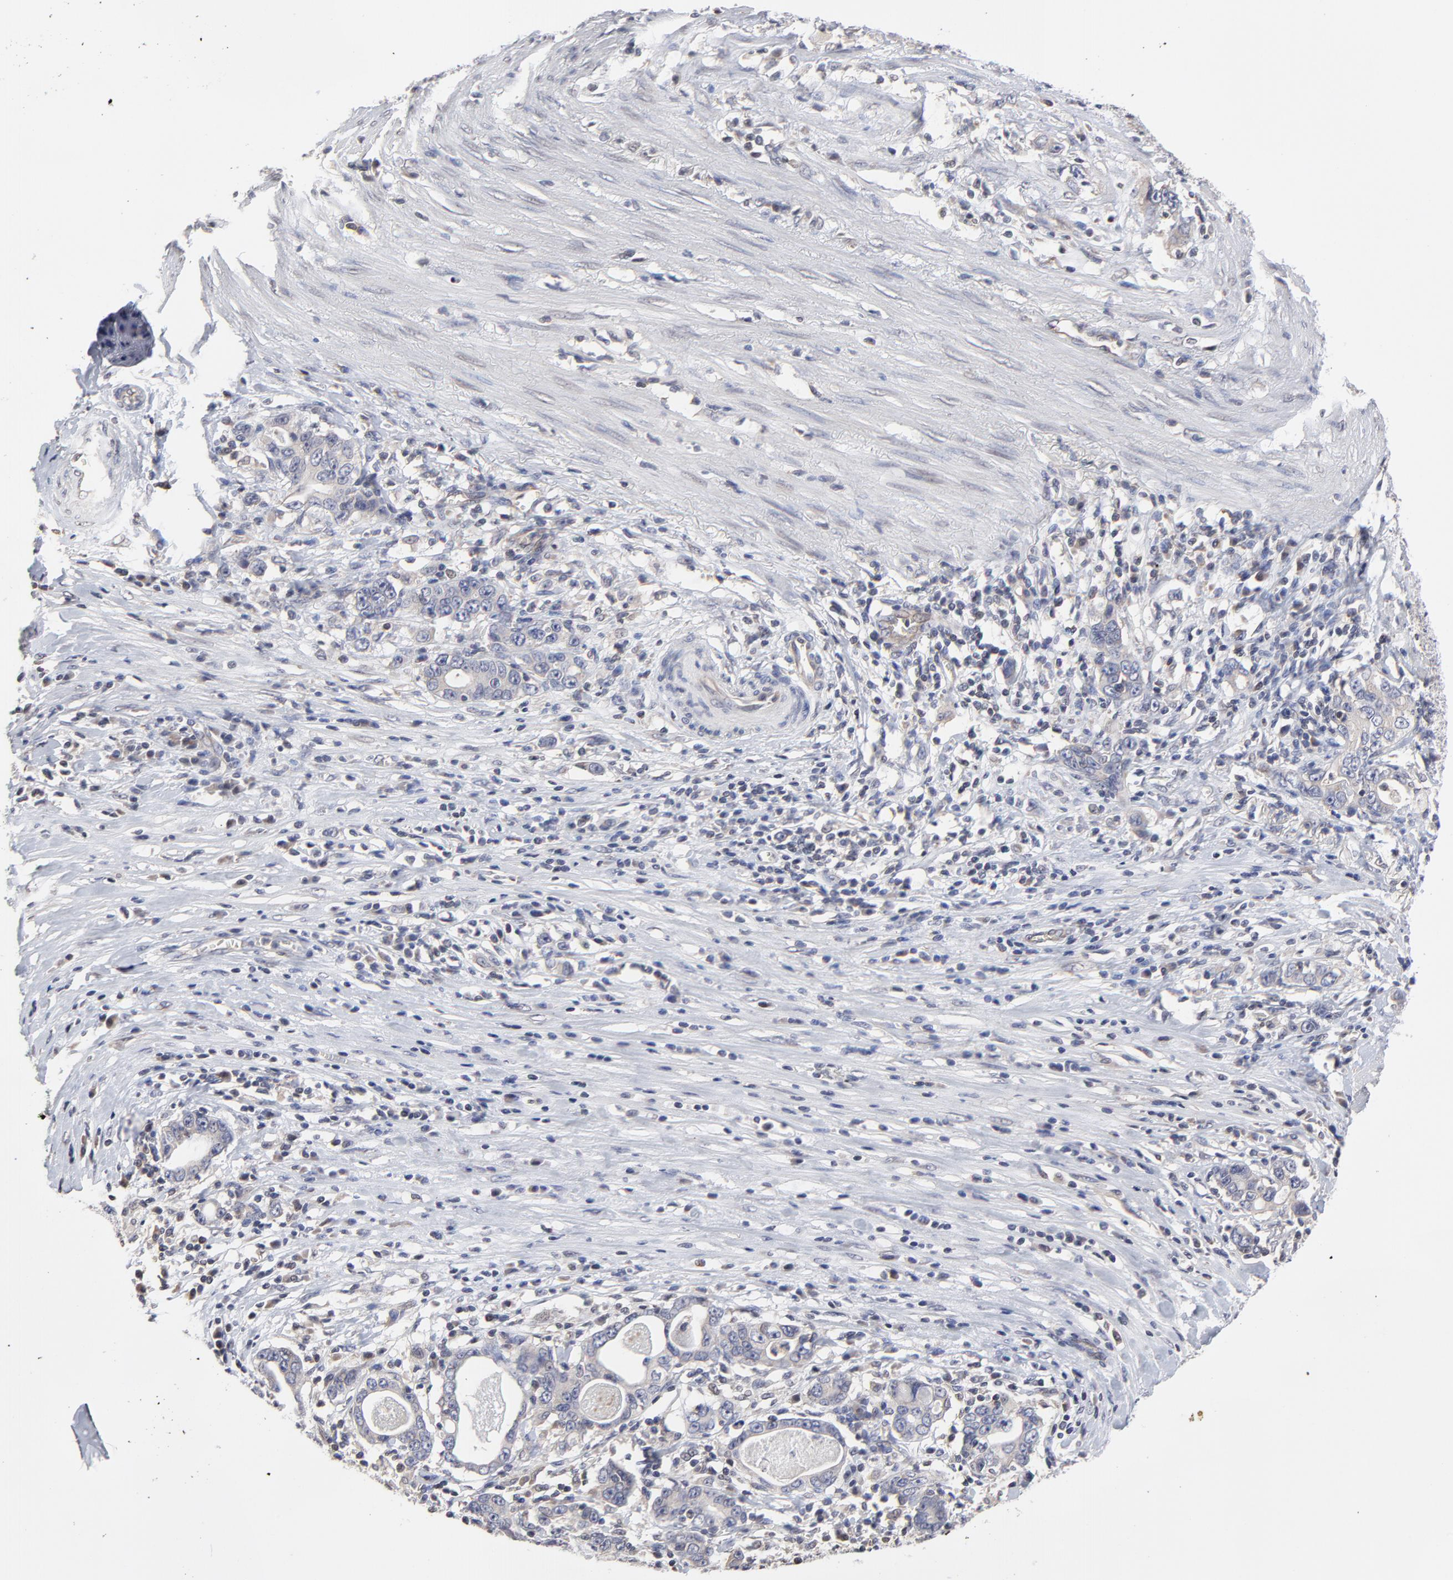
{"staining": {"intensity": "weak", "quantity": ">75%", "location": "cytoplasmic/membranous"}, "tissue": "stomach cancer", "cell_type": "Tumor cells", "image_type": "cancer", "snomed": [{"axis": "morphology", "description": "Adenocarcinoma, NOS"}, {"axis": "topography", "description": "Stomach, lower"}], "caption": "A high-resolution micrograph shows immunohistochemistry staining of stomach adenocarcinoma, which reveals weak cytoplasmic/membranous expression in about >75% of tumor cells. The staining was performed using DAB, with brown indicating positive protein expression. Nuclei are stained blue with hematoxylin.", "gene": "ZNF157", "patient": {"sex": "female", "age": 72}}